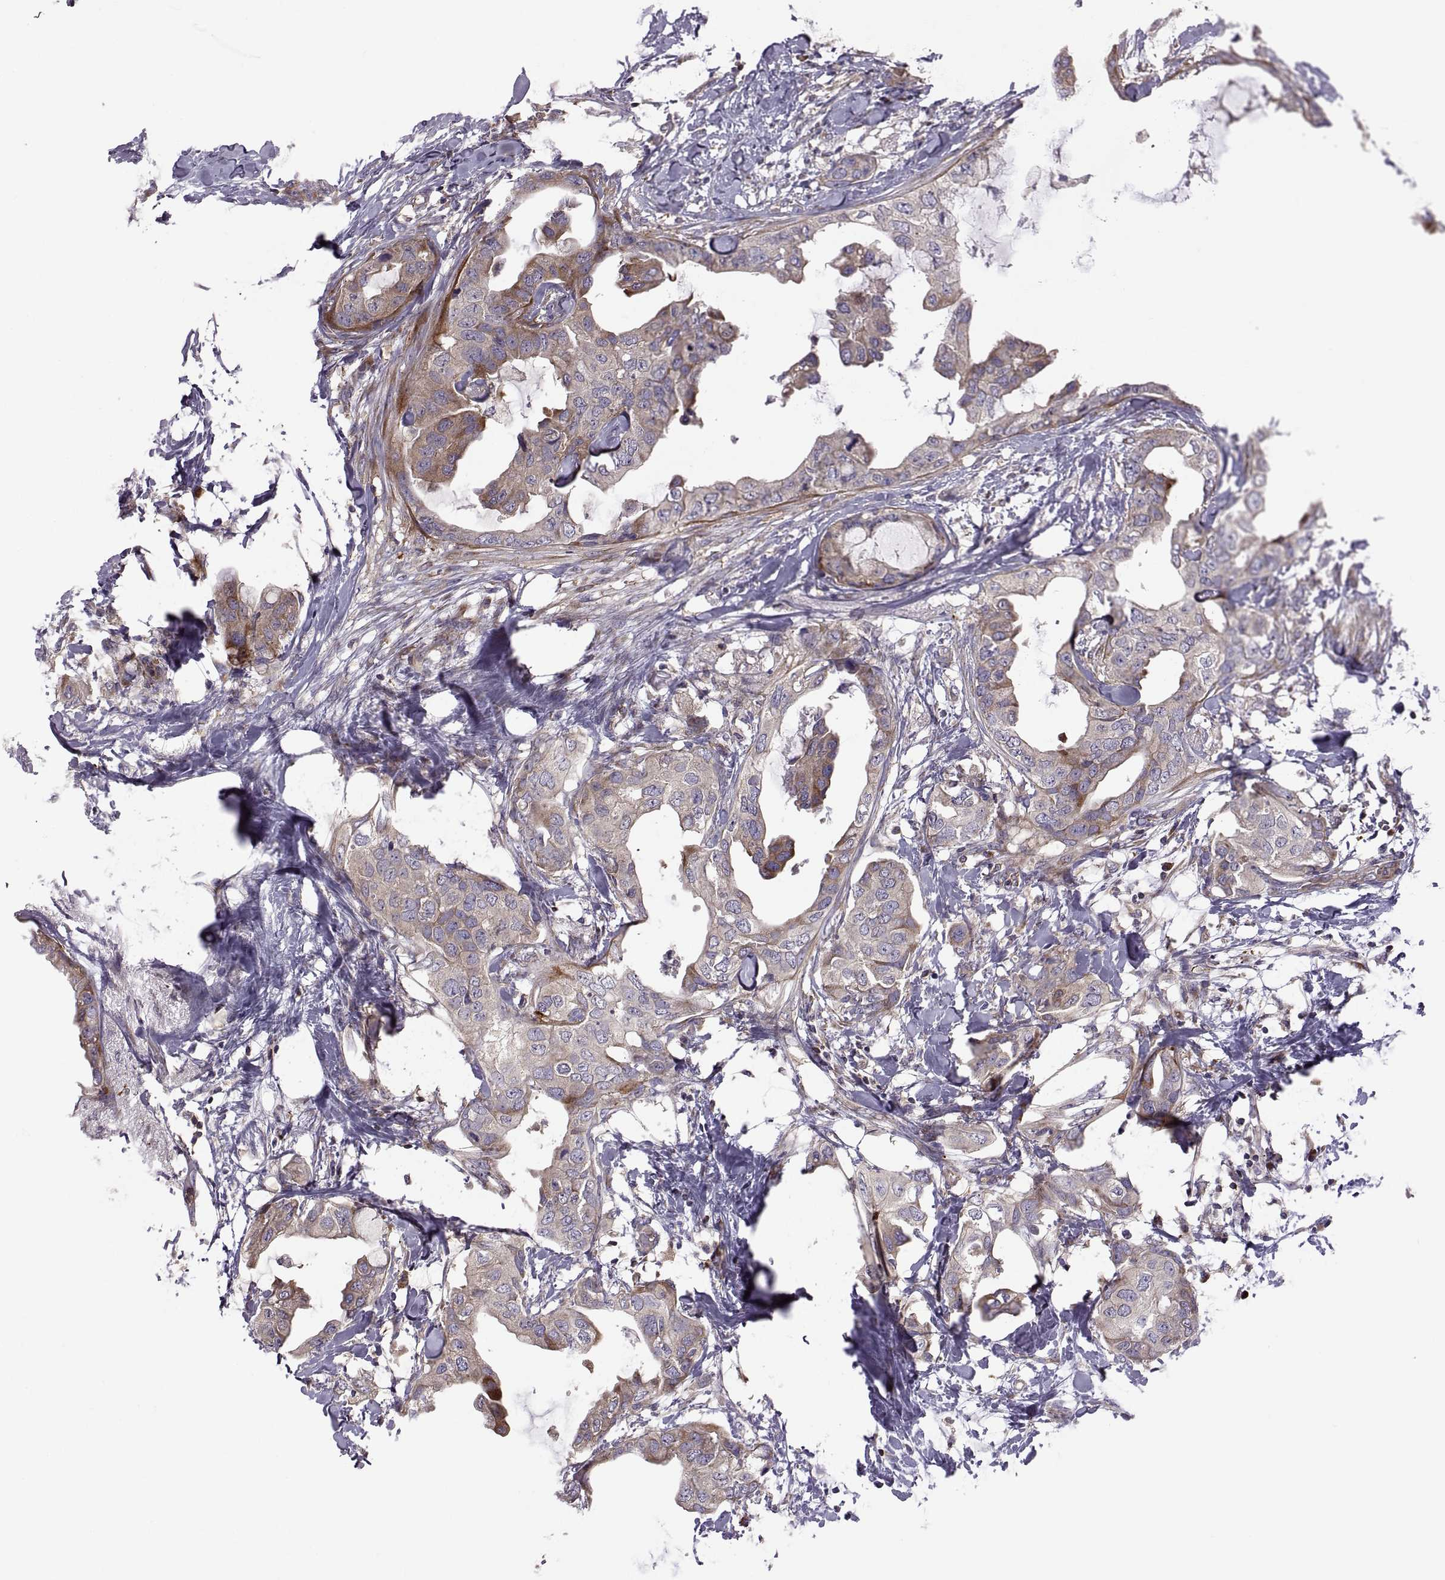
{"staining": {"intensity": "moderate", "quantity": ">75%", "location": "cytoplasmic/membranous"}, "tissue": "breast cancer", "cell_type": "Tumor cells", "image_type": "cancer", "snomed": [{"axis": "morphology", "description": "Normal tissue, NOS"}, {"axis": "morphology", "description": "Duct carcinoma"}, {"axis": "topography", "description": "Breast"}], "caption": "Moderate cytoplasmic/membranous expression is identified in approximately >75% of tumor cells in breast invasive ductal carcinoma.", "gene": "SPATA32", "patient": {"sex": "female", "age": 40}}